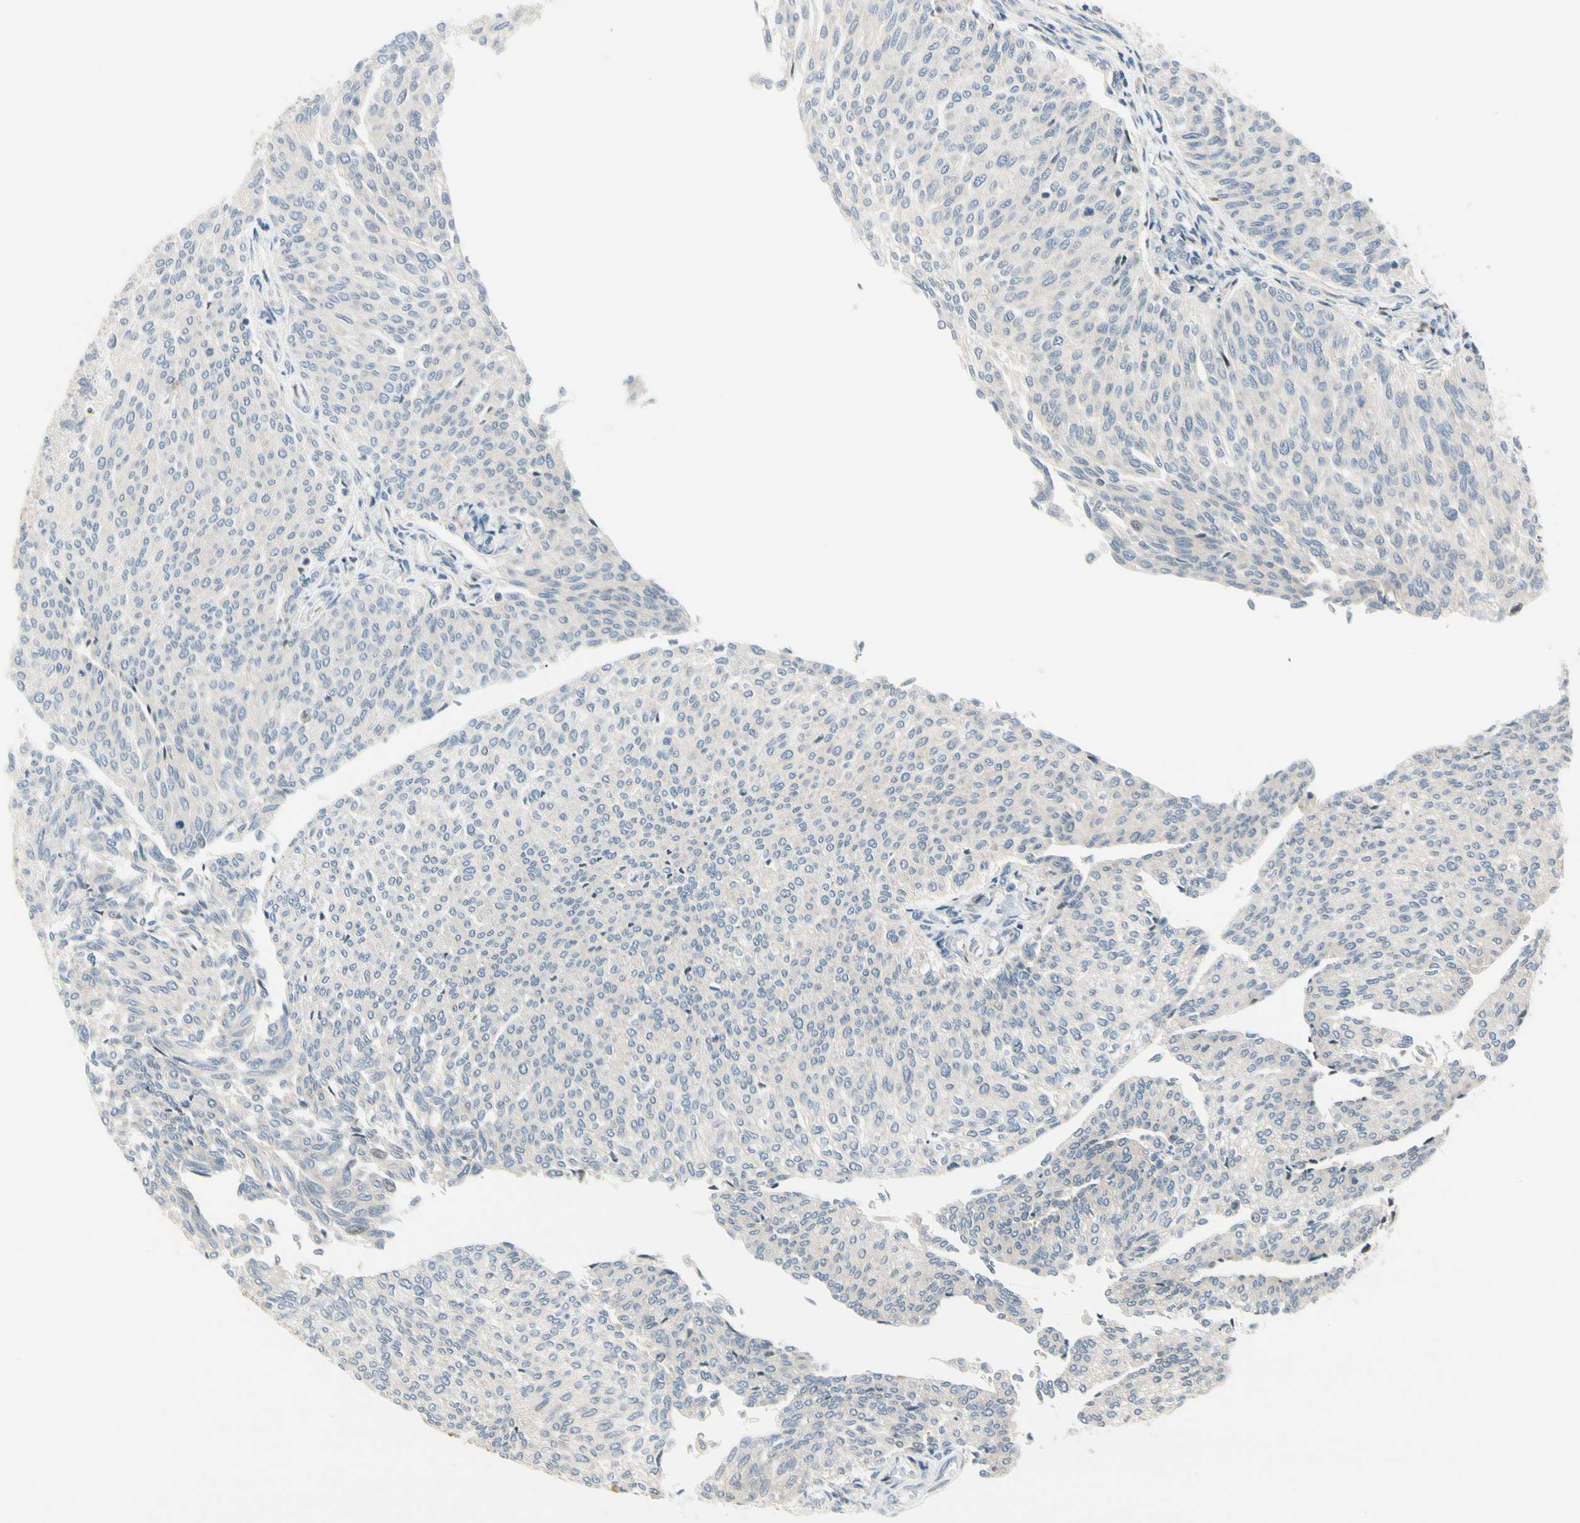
{"staining": {"intensity": "weak", "quantity": "<25%", "location": "nuclear"}, "tissue": "urothelial cancer", "cell_type": "Tumor cells", "image_type": "cancer", "snomed": [{"axis": "morphology", "description": "Urothelial carcinoma, Low grade"}, {"axis": "topography", "description": "Urinary bladder"}], "caption": "Histopathology image shows no protein staining in tumor cells of urothelial cancer tissue.", "gene": "NPDC1", "patient": {"sex": "female", "age": 79}}